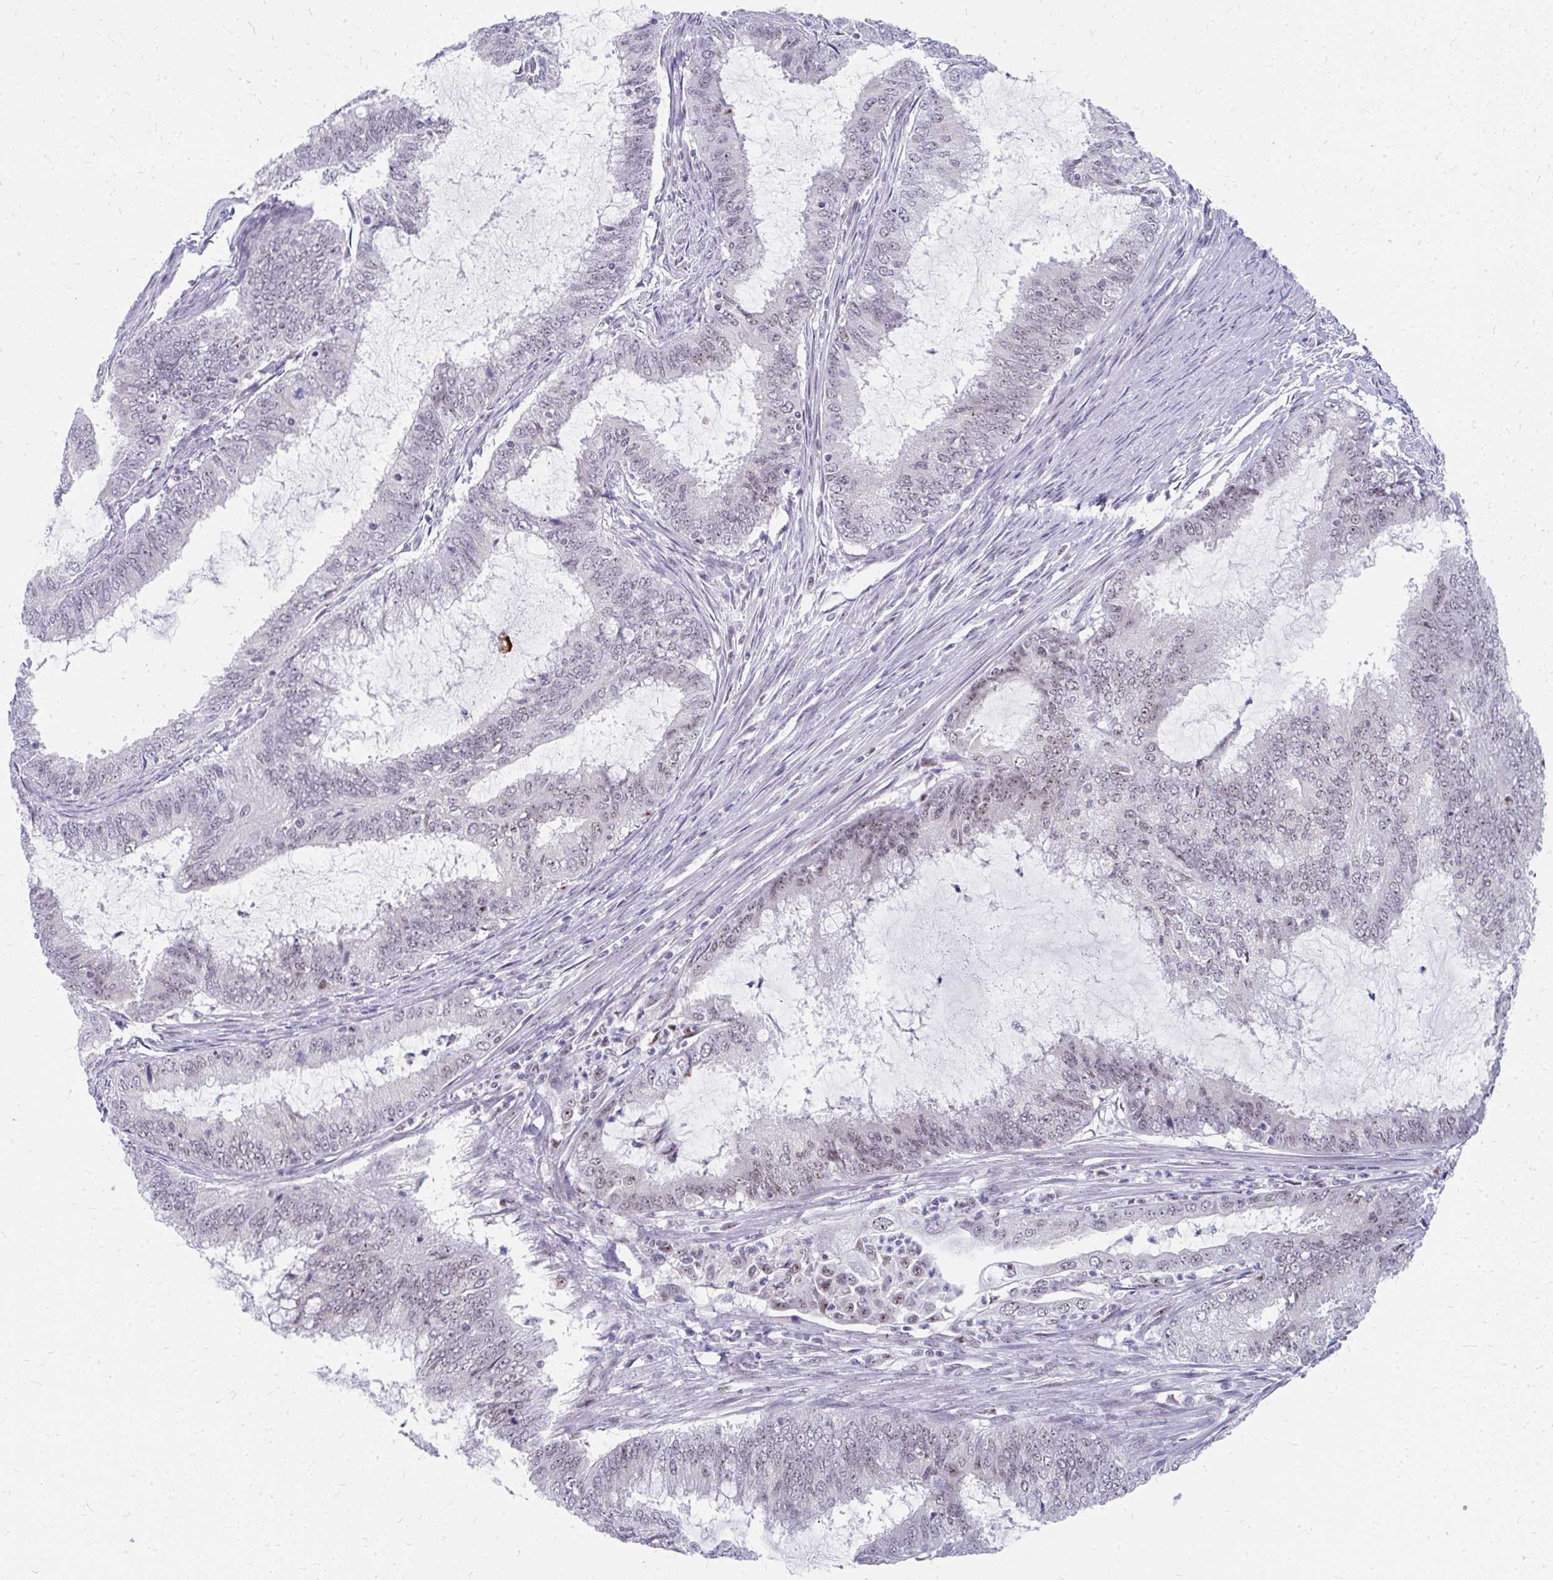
{"staining": {"intensity": "moderate", "quantity": "<25%", "location": "nuclear"}, "tissue": "endometrial cancer", "cell_type": "Tumor cells", "image_type": "cancer", "snomed": [{"axis": "morphology", "description": "Adenocarcinoma, NOS"}, {"axis": "topography", "description": "Endometrium"}], "caption": "Moderate nuclear expression is appreciated in about <25% of tumor cells in endometrial adenocarcinoma.", "gene": "GTF2H1", "patient": {"sex": "female", "age": 51}}